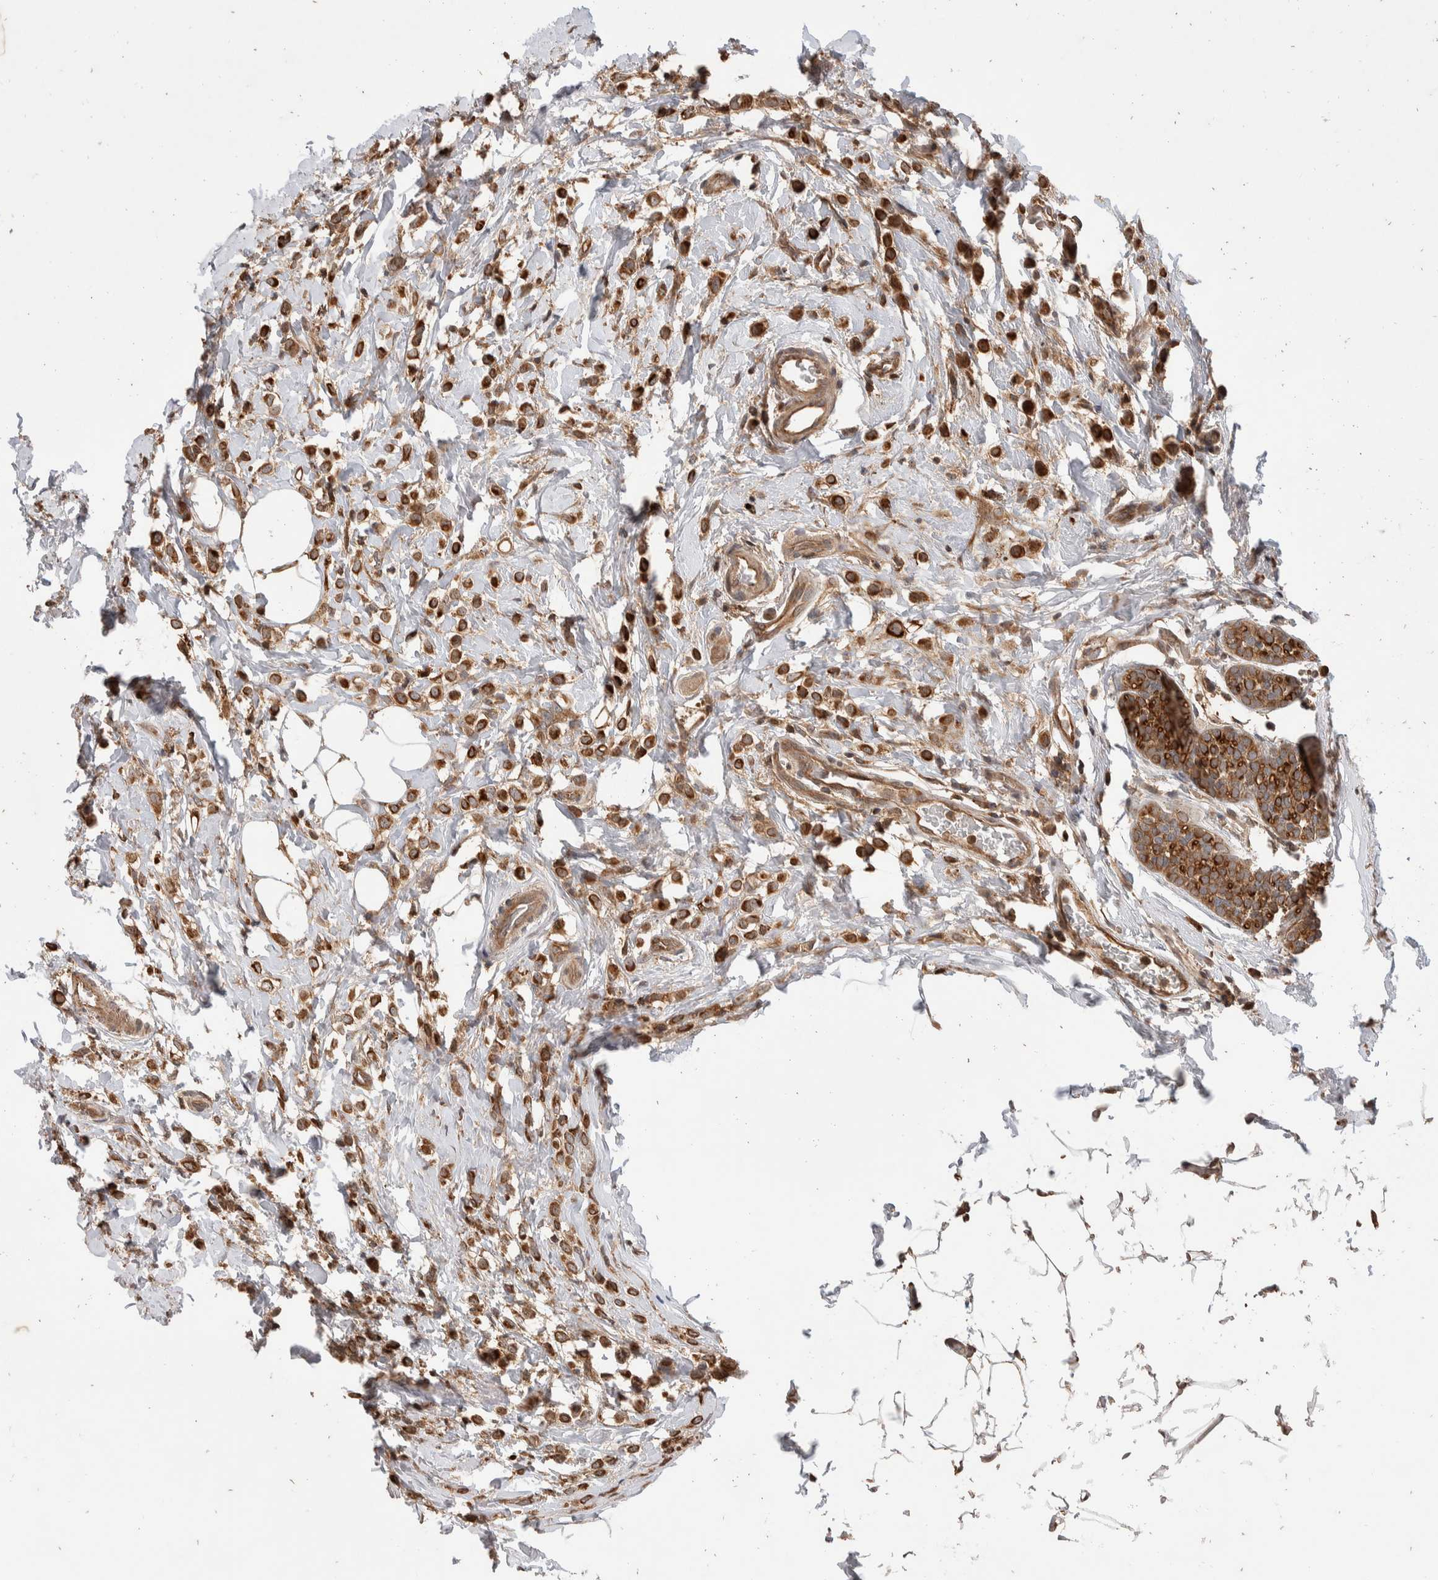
{"staining": {"intensity": "strong", "quantity": ">75%", "location": "cytoplasmic/membranous"}, "tissue": "breast cancer", "cell_type": "Tumor cells", "image_type": "cancer", "snomed": [{"axis": "morphology", "description": "Lobular carcinoma"}, {"axis": "topography", "description": "Breast"}], "caption": "Breast cancer was stained to show a protein in brown. There is high levels of strong cytoplasmic/membranous staining in about >75% of tumor cells. The protein is stained brown, and the nuclei are stained in blue (DAB IHC with brightfield microscopy, high magnification).", "gene": "ABHD11", "patient": {"sex": "female", "age": 50}}